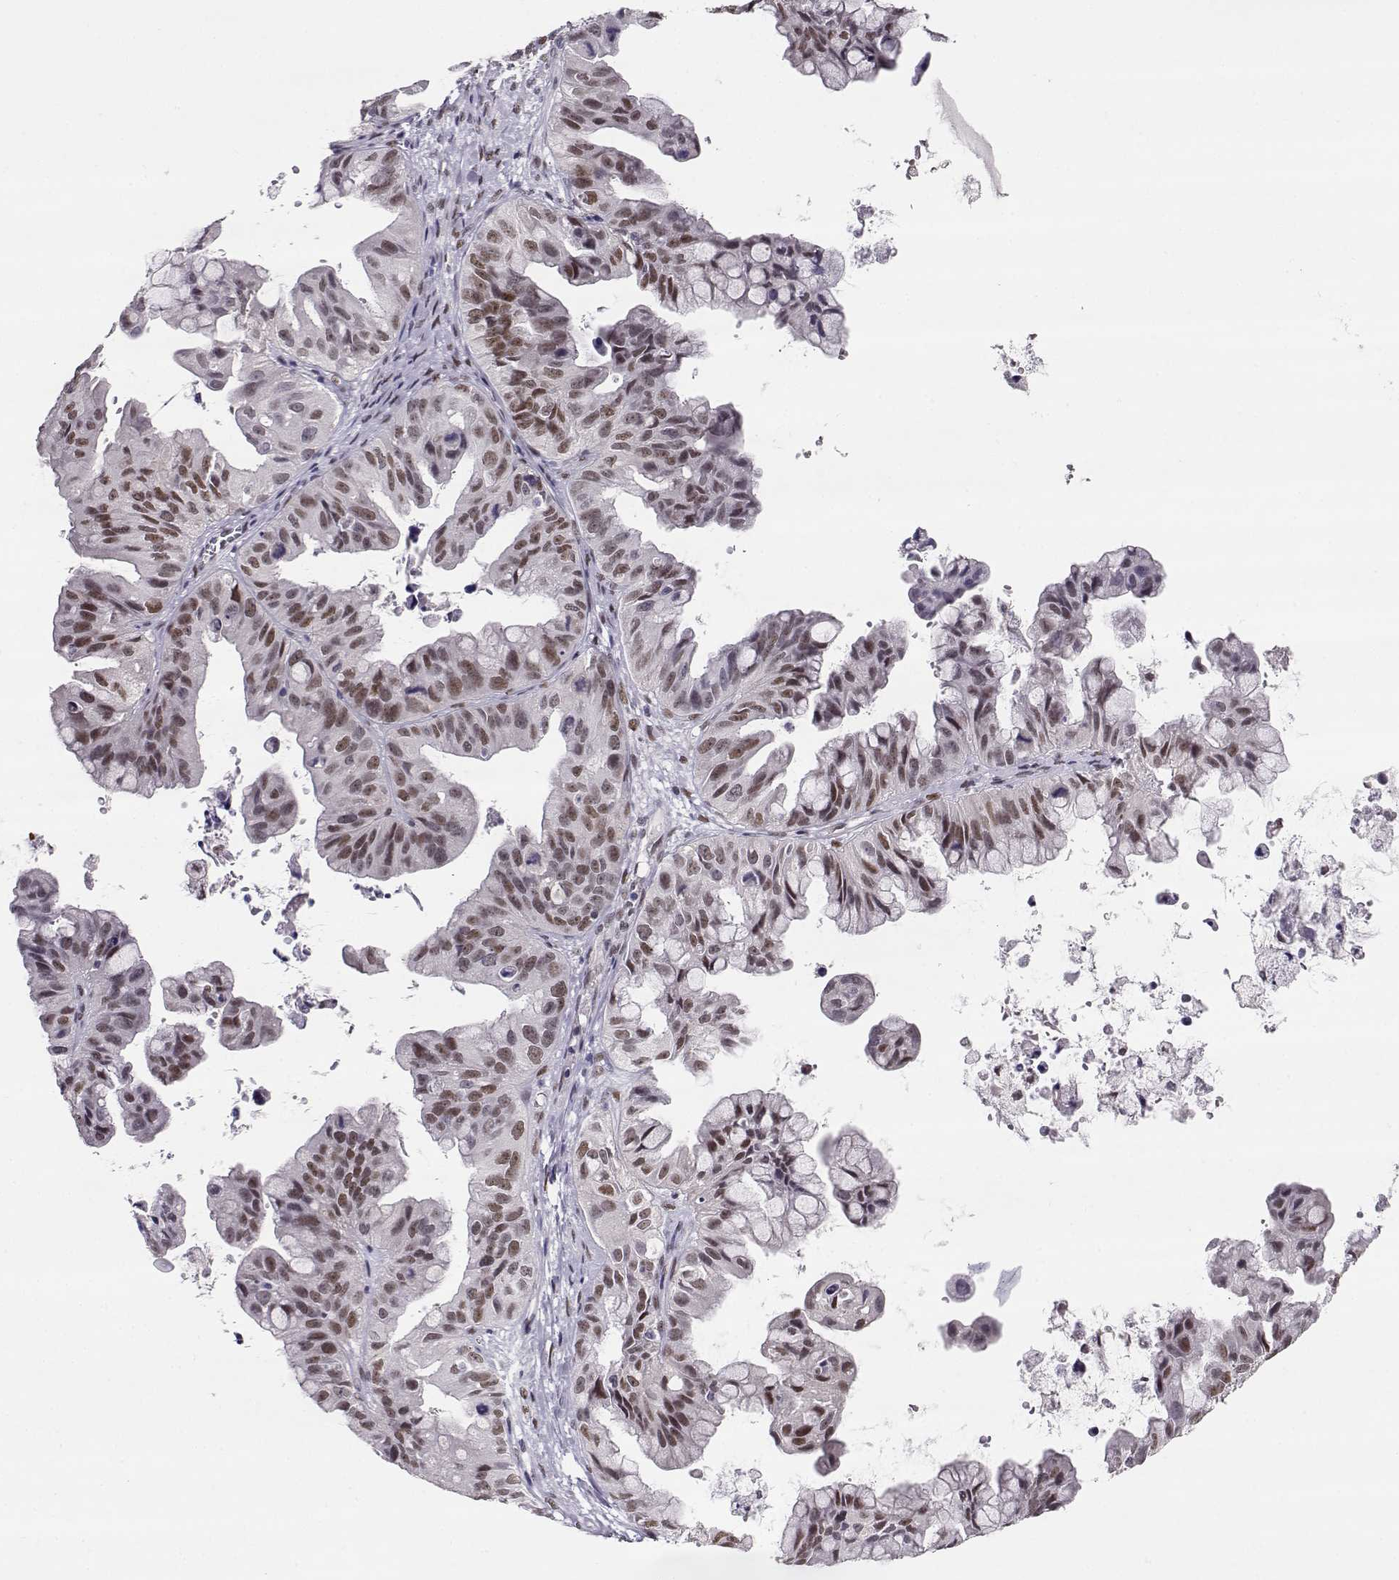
{"staining": {"intensity": "moderate", "quantity": ">75%", "location": "nuclear"}, "tissue": "ovarian cancer", "cell_type": "Tumor cells", "image_type": "cancer", "snomed": [{"axis": "morphology", "description": "Cystadenocarcinoma, mucinous, NOS"}, {"axis": "topography", "description": "Ovary"}], "caption": "Ovarian cancer tissue exhibits moderate nuclear positivity in approximately >75% of tumor cells, visualized by immunohistochemistry.", "gene": "POLI", "patient": {"sex": "female", "age": 76}}